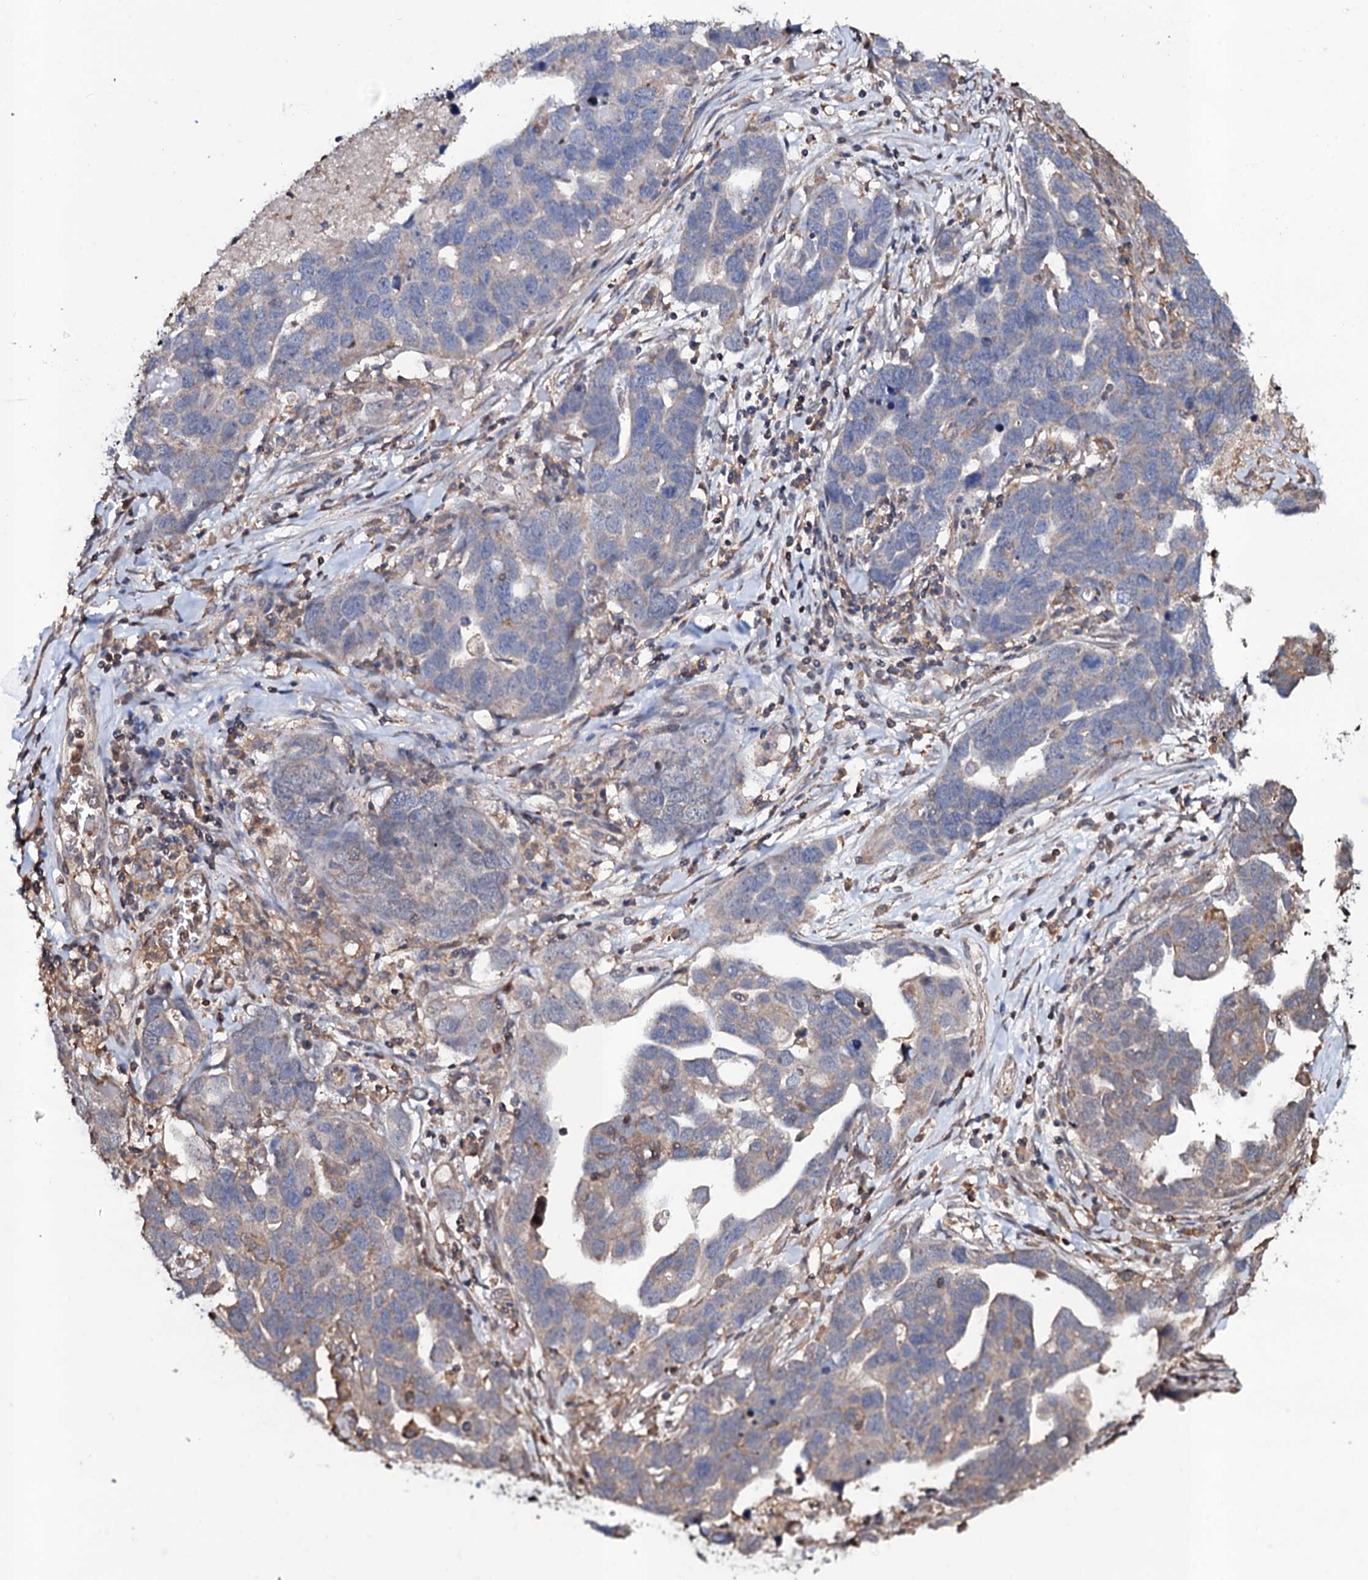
{"staining": {"intensity": "negative", "quantity": "none", "location": "none"}, "tissue": "ovarian cancer", "cell_type": "Tumor cells", "image_type": "cancer", "snomed": [{"axis": "morphology", "description": "Cystadenocarcinoma, serous, NOS"}, {"axis": "topography", "description": "Ovary"}], "caption": "Human ovarian cancer stained for a protein using immunohistochemistry reveals no staining in tumor cells.", "gene": "COG6", "patient": {"sex": "female", "age": 54}}